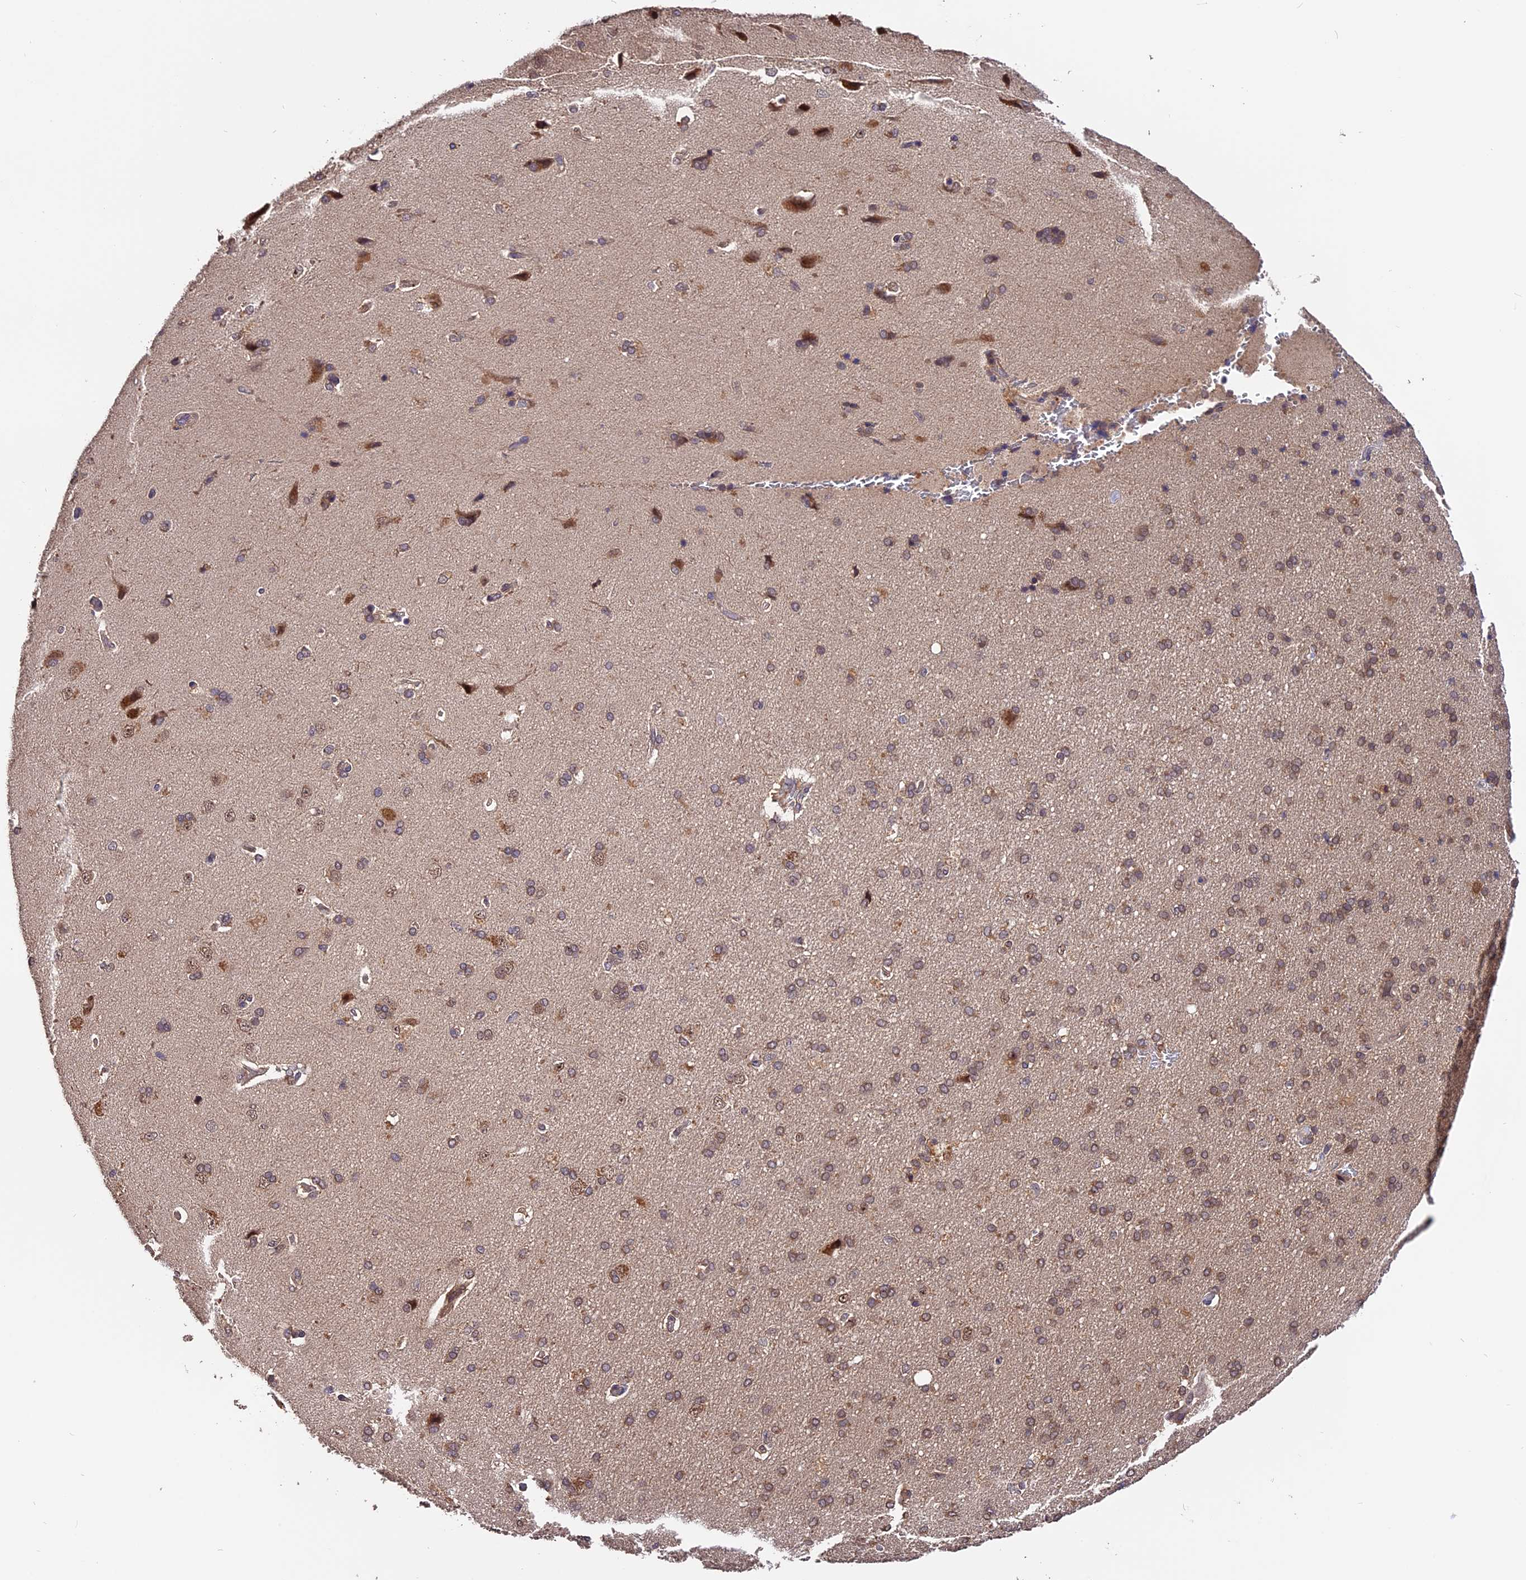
{"staining": {"intensity": "negative", "quantity": "none", "location": "none"}, "tissue": "cerebral cortex", "cell_type": "Endothelial cells", "image_type": "normal", "snomed": [{"axis": "morphology", "description": "Normal tissue, NOS"}, {"axis": "topography", "description": "Cerebral cortex"}], "caption": "High power microscopy micrograph of an immunohistochemistry image of normal cerebral cortex, revealing no significant positivity in endothelial cells.", "gene": "TRMT1", "patient": {"sex": "male", "age": 62}}